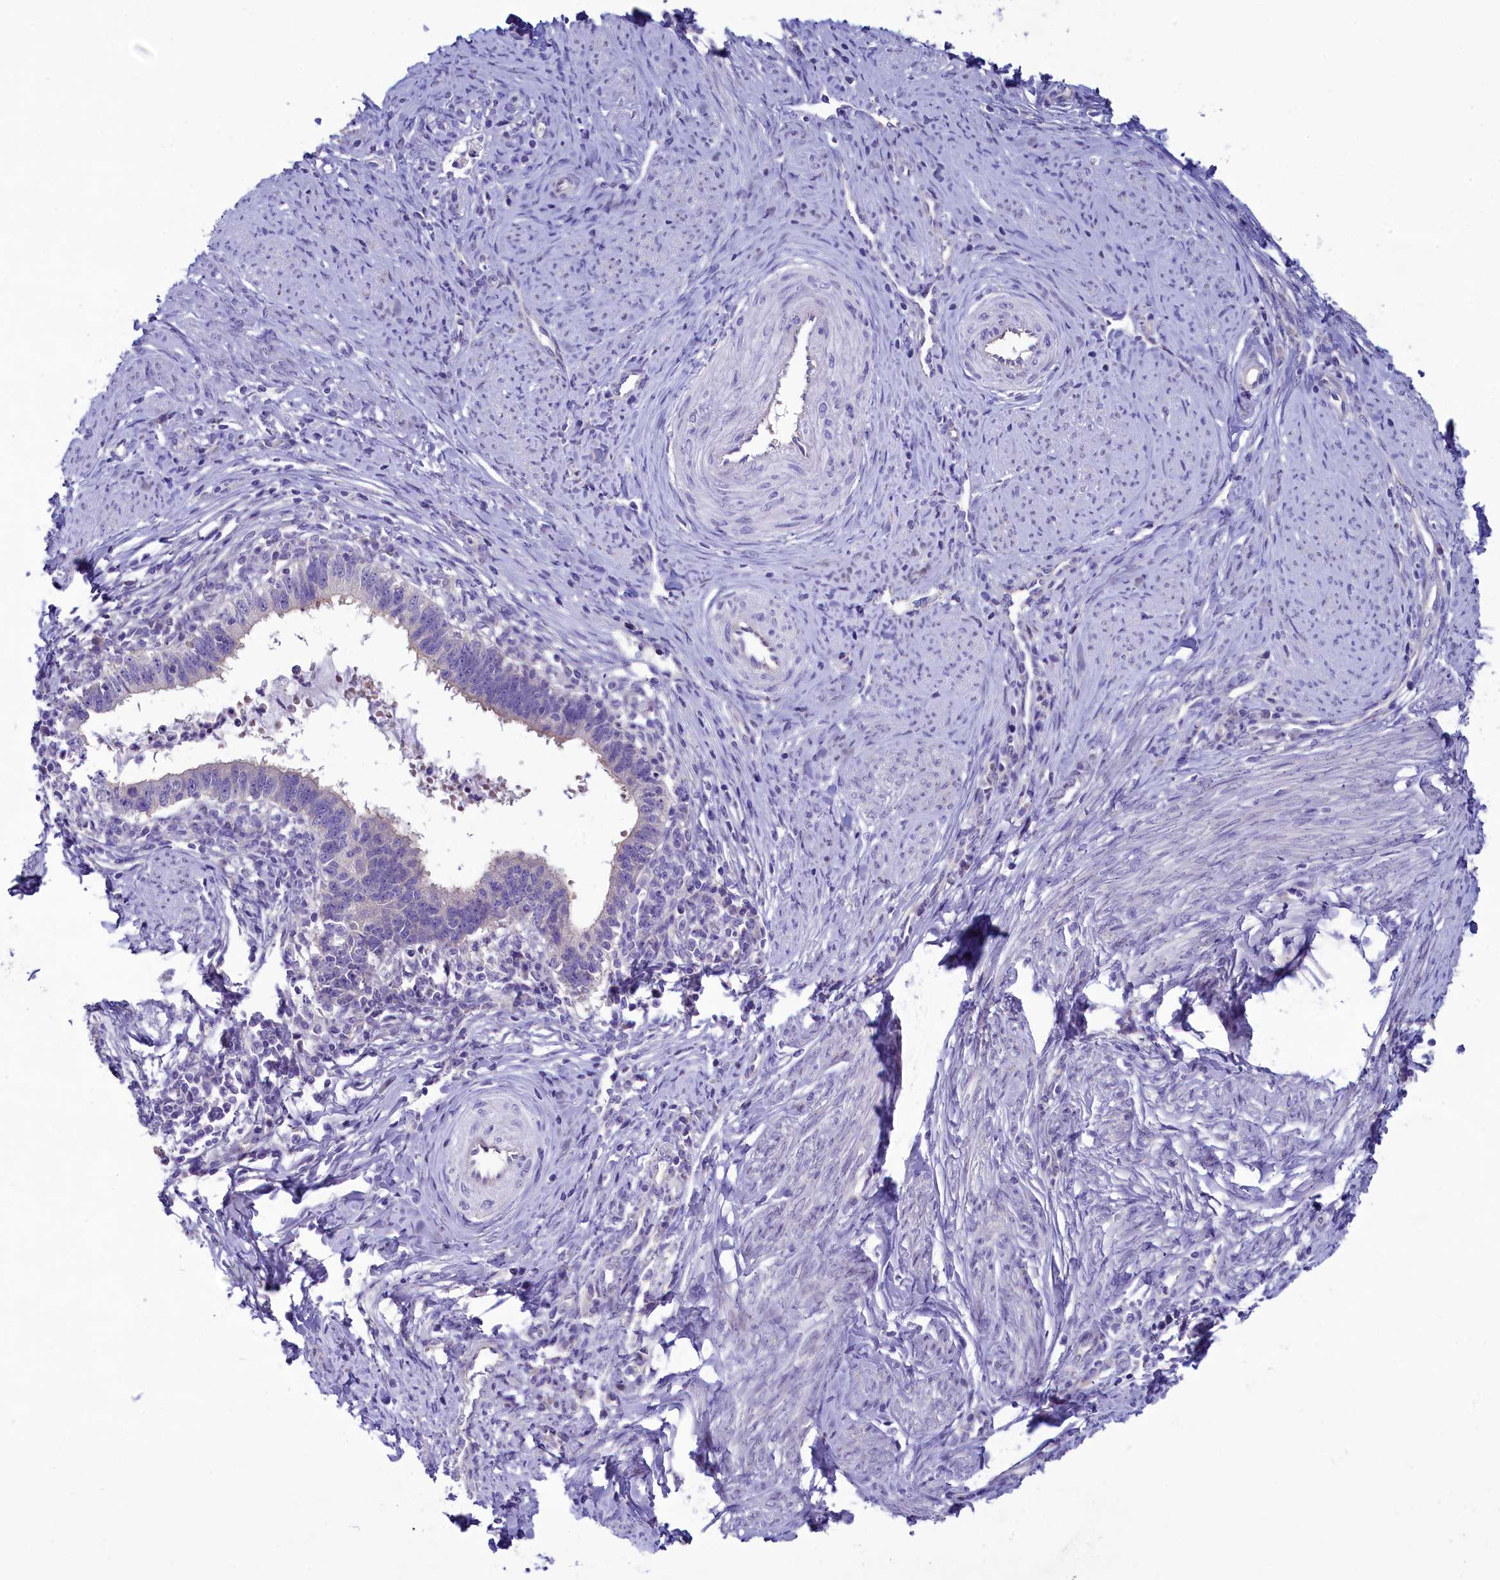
{"staining": {"intensity": "weak", "quantity": "<25%", "location": "cytoplasmic/membranous"}, "tissue": "cervical cancer", "cell_type": "Tumor cells", "image_type": "cancer", "snomed": [{"axis": "morphology", "description": "Adenocarcinoma, NOS"}, {"axis": "topography", "description": "Cervix"}], "caption": "Human cervical cancer (adenocarcinoma) stained for a protein using IHC demonstrates no positivity in tumor cells.", "gene": "KRBOX5", "patient": {"sex": "female", "age": 36}}